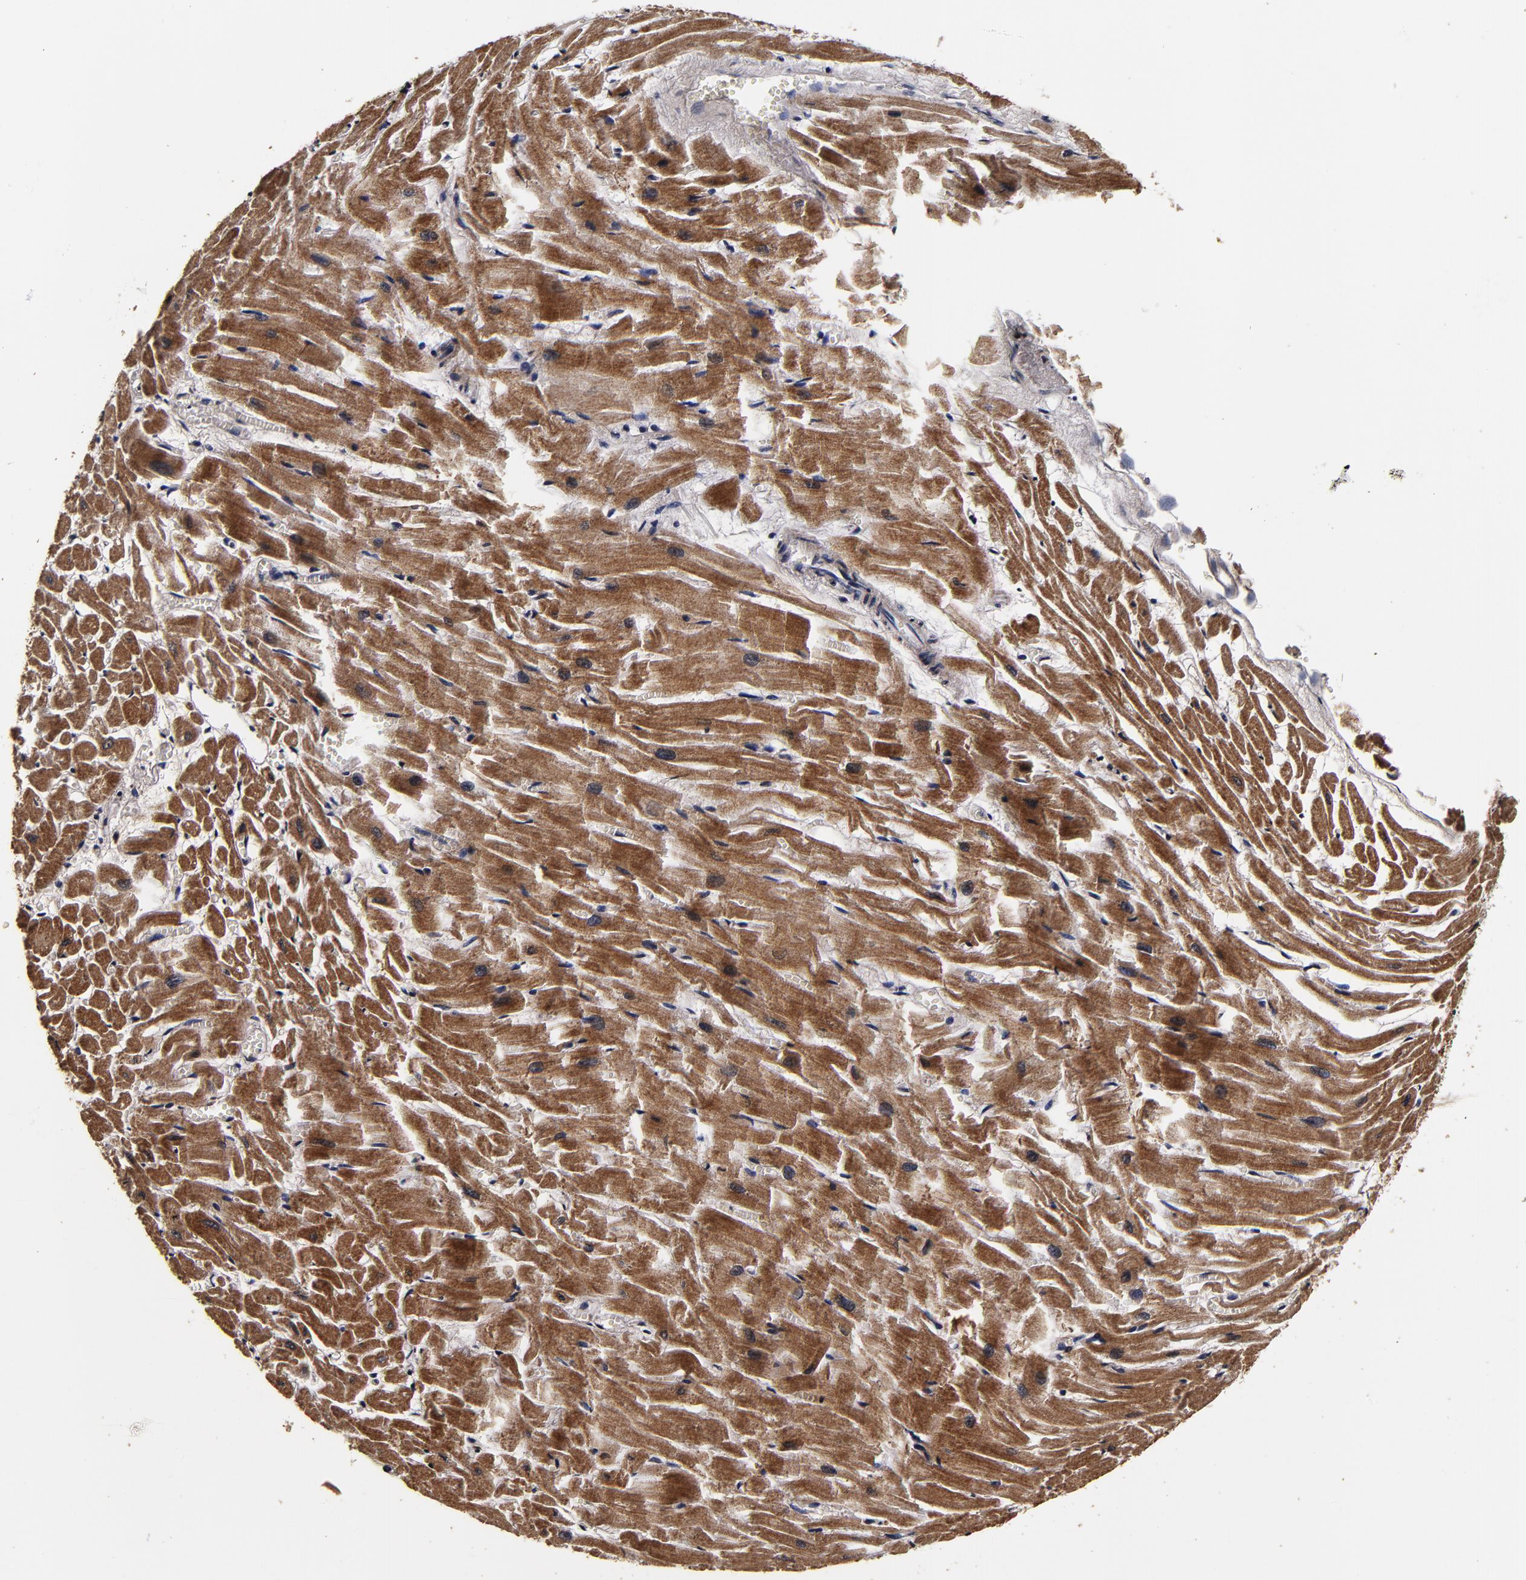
{"staining": {"intensity": "strong", "quantity": ">75%", "location": "cytoplasmic/membranous"}, "tissue": "heart muscle", "cell_type": "Cardiomyocytes", "image_type": "normal", "snomed": [{"axis": "morphology", "description": "Normal tissue, NOS"}, {"axis": "topography", "description": "Heart"}], "caption": "Immunohistochemical staining of benign heart muscle exhibits high levels of strong cytoplasmic/membranous expression in about >75% of cardiomyocytes. (DAB (3,3'-diaminobenzidine) IHC with brightfield microscopy, high magnification).", "gene": "MMP15", "patient": {"sex": "female", "age": 19}}